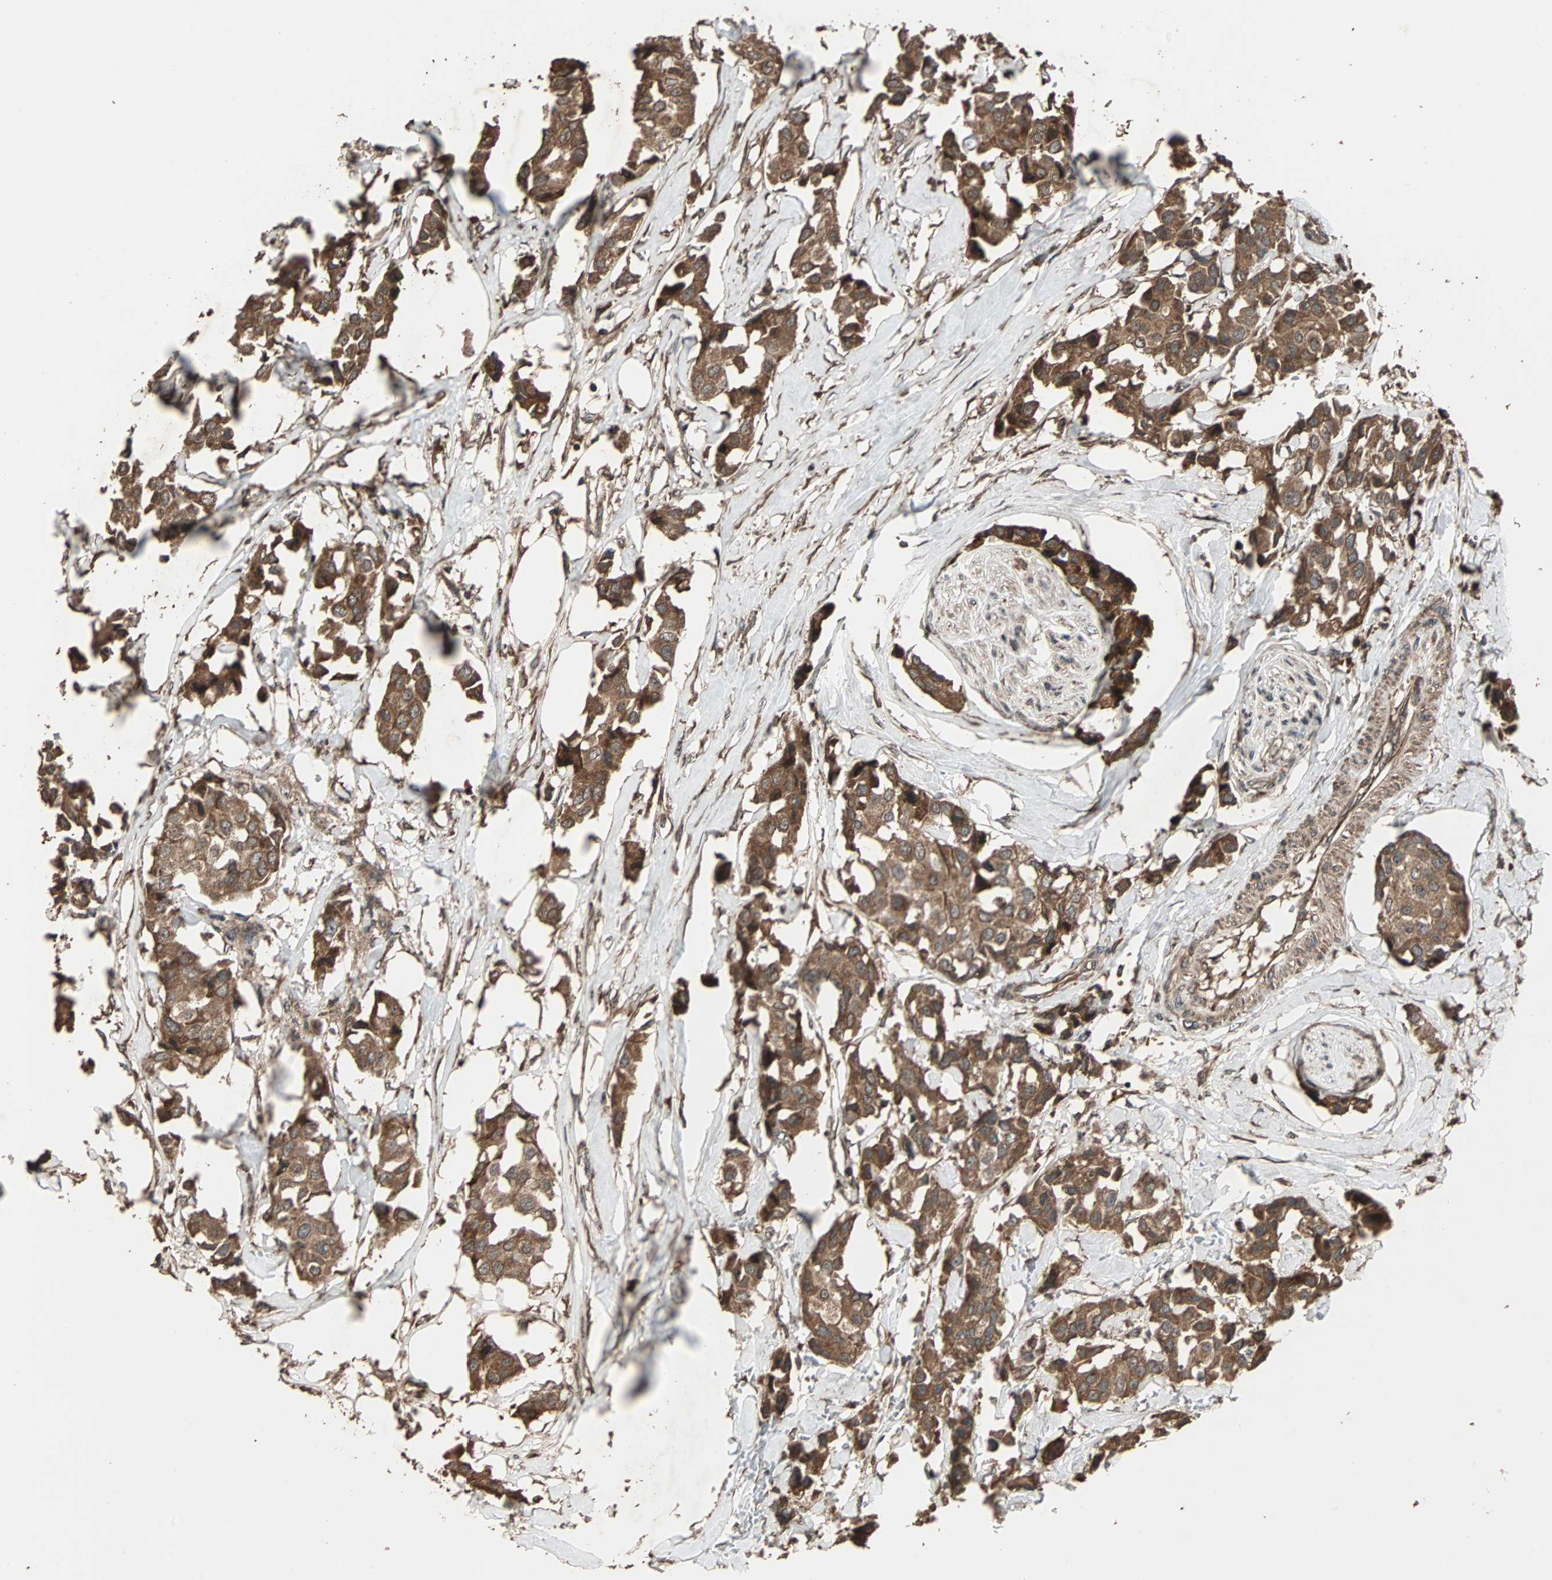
{"staining": {"intensity": "strong", "quantity": ">75%", "location": "cytoplasmic/membranous"}, "tissue": "breast cancer", "cell_type": "Tumor cells", "image_type": "cancer", "snomed": [{"axis": "morphology", "description": "Duct carcinoma"}, {"axis": "topography", "description": "Breast"}], "caption": "An immunohistochemistry (IHC) histopathology image of tumor tissue is shown. Protein staining in brown highlights strong cytoplasmic/membranous positivity in invasive ductal carcinoma (breast) within tumor cells. (Brightfield microscopy of DAB IHC at high magnification).", "gene": "LAMTOR5", "patient": {"sex": "female", "age": 80}}